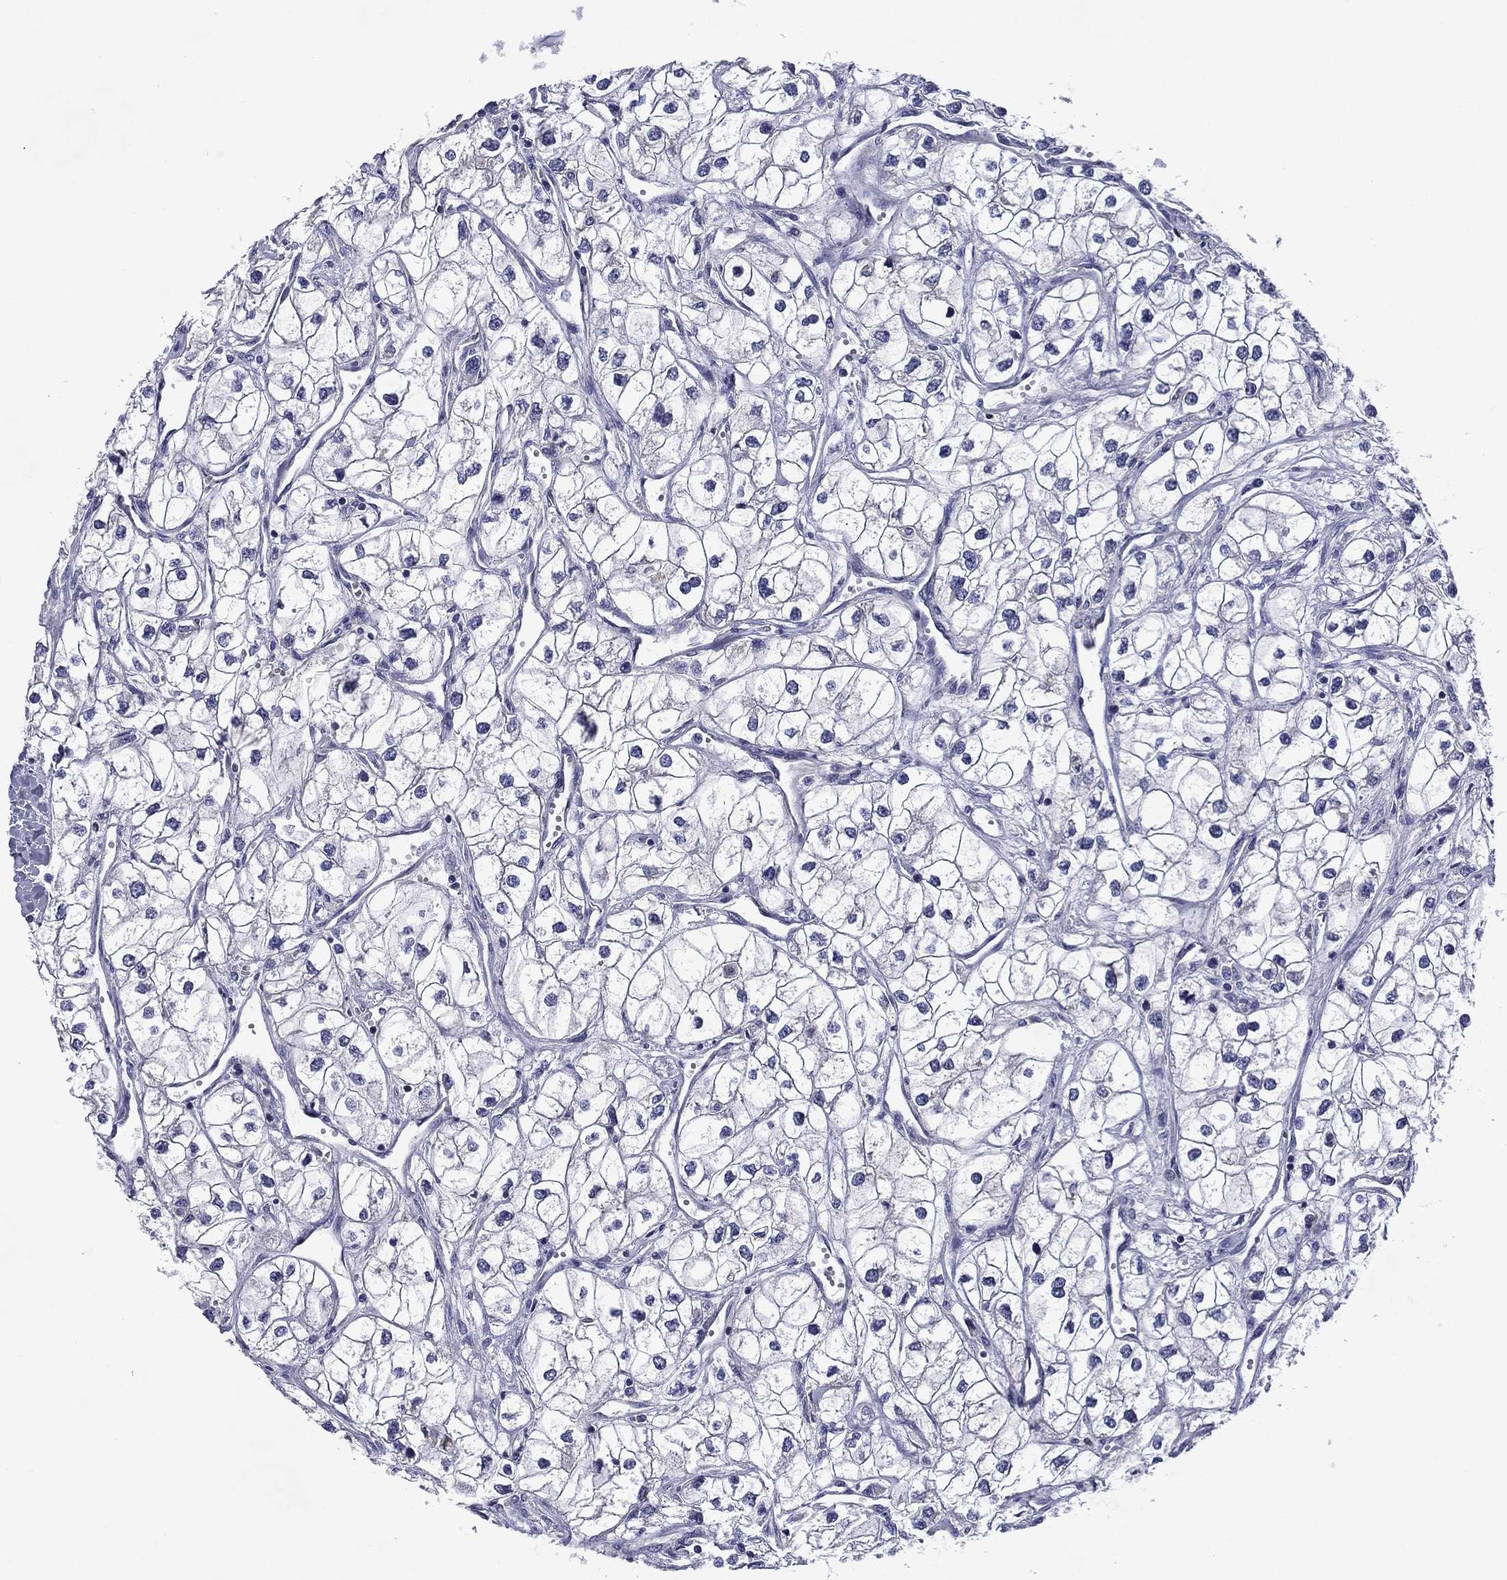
{"staining": {"intensity": "negative", "quantity": "none", "location": "none"}, "tissue": "renal cancer", "cell_type": "Tumor cells", "image_type": "cancer", "snomed": [{"axis": "morphology", "description": "Adenocarcinoma, NOS"}, {"axis": "topography", "description": "Kidney"}], "caption": "Histopathology image shows no significant protein expression in tumor cells of renal cancer.", "gene": "SPATA7", "patient": {"sex": "male", "age": 59}}